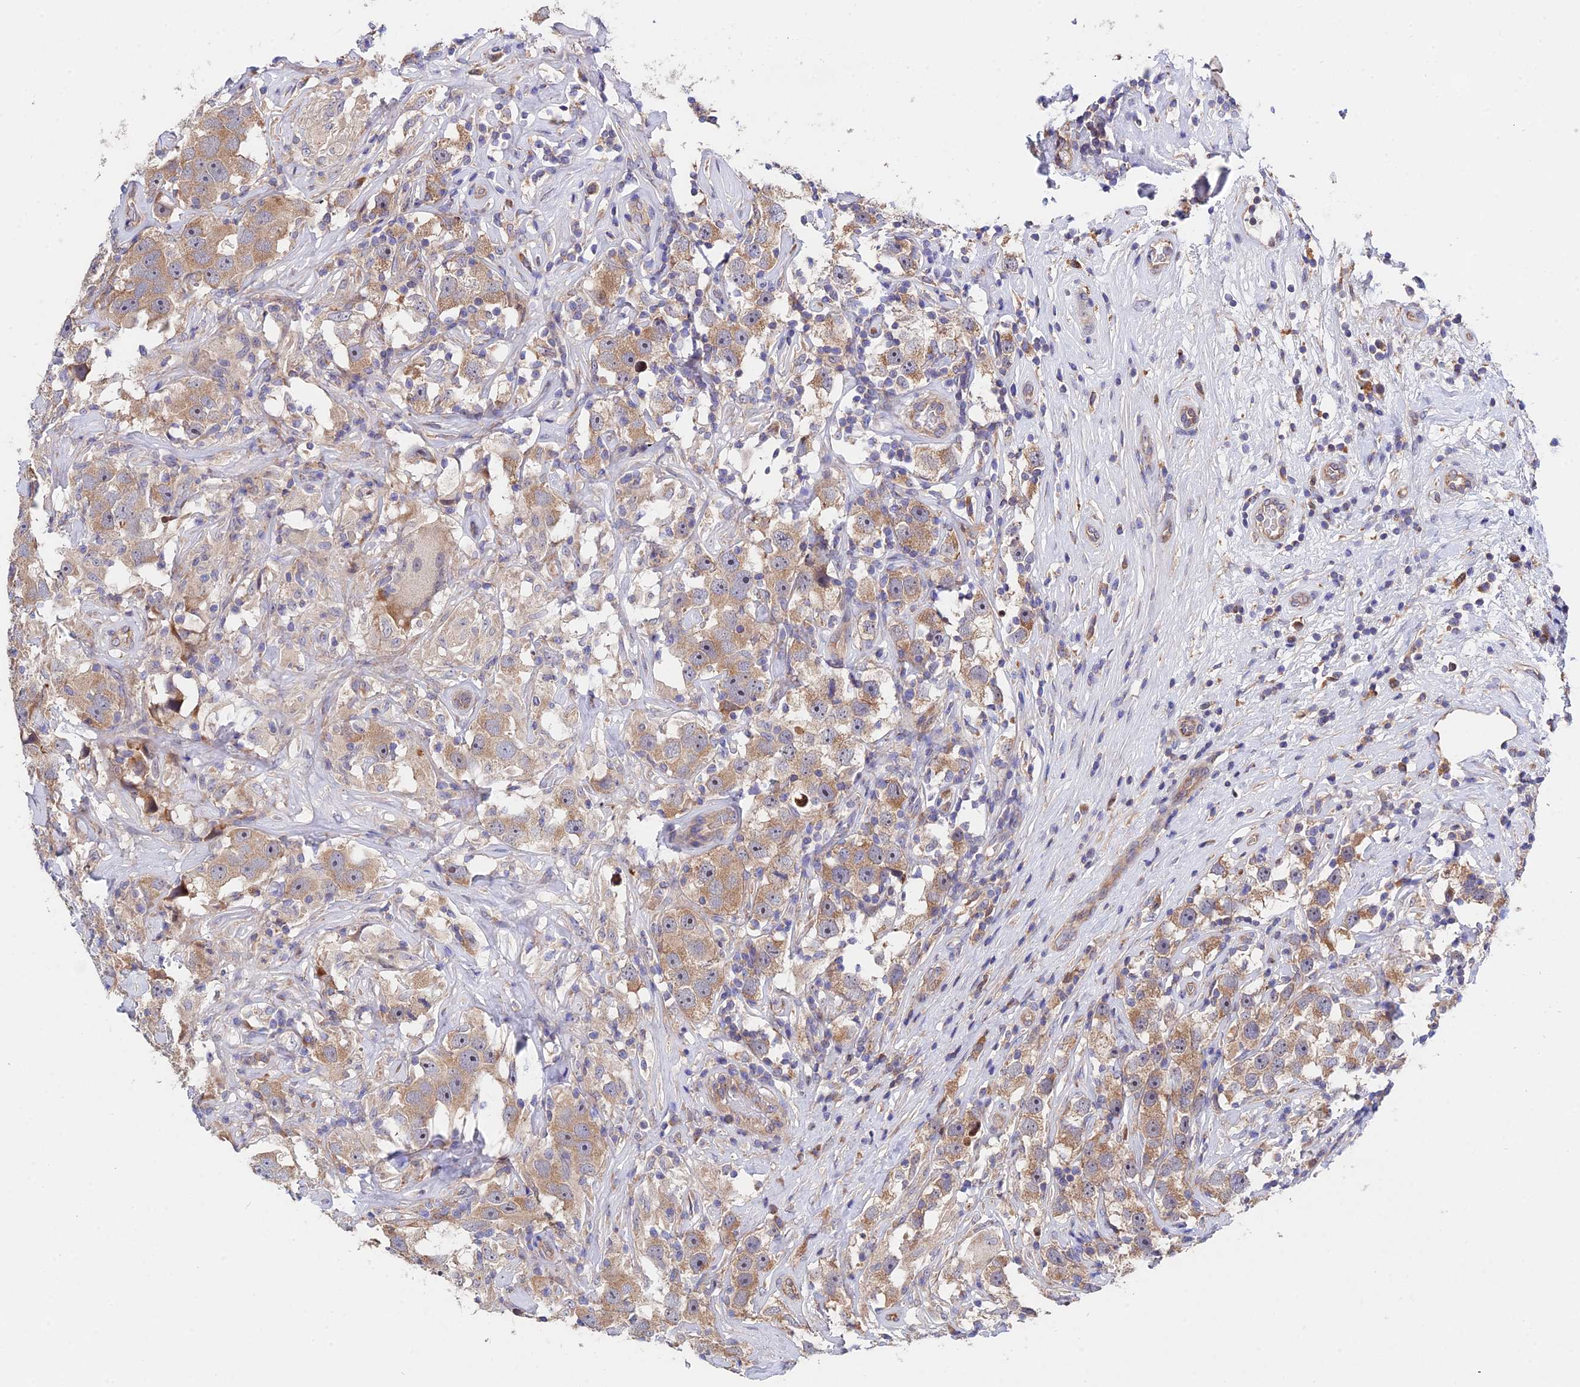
{"staining": {"intensity": "moderate", "quantity": ">75%", "location": "cytoplasmic/membranous"}, "tissue": "testis cancer", "cell_type": "Tumor cells", "image_type": "cancer", "snomed": [{"axis": "morphology", "description": "Seminoma, NOS"}, {"axis": "topography", "description": "Testis"}], "caption": "This histopathology image displays testis cancer (seminoma) stained with immunohistochemistry to label a protein in brown. The cytoplasmic/membranous of tumor cells show moderate positivity for the protein. Nuclei are counter-stained blue.", "gene": "CDC37L1", "patient": {"sex": "male", "age": 49}}